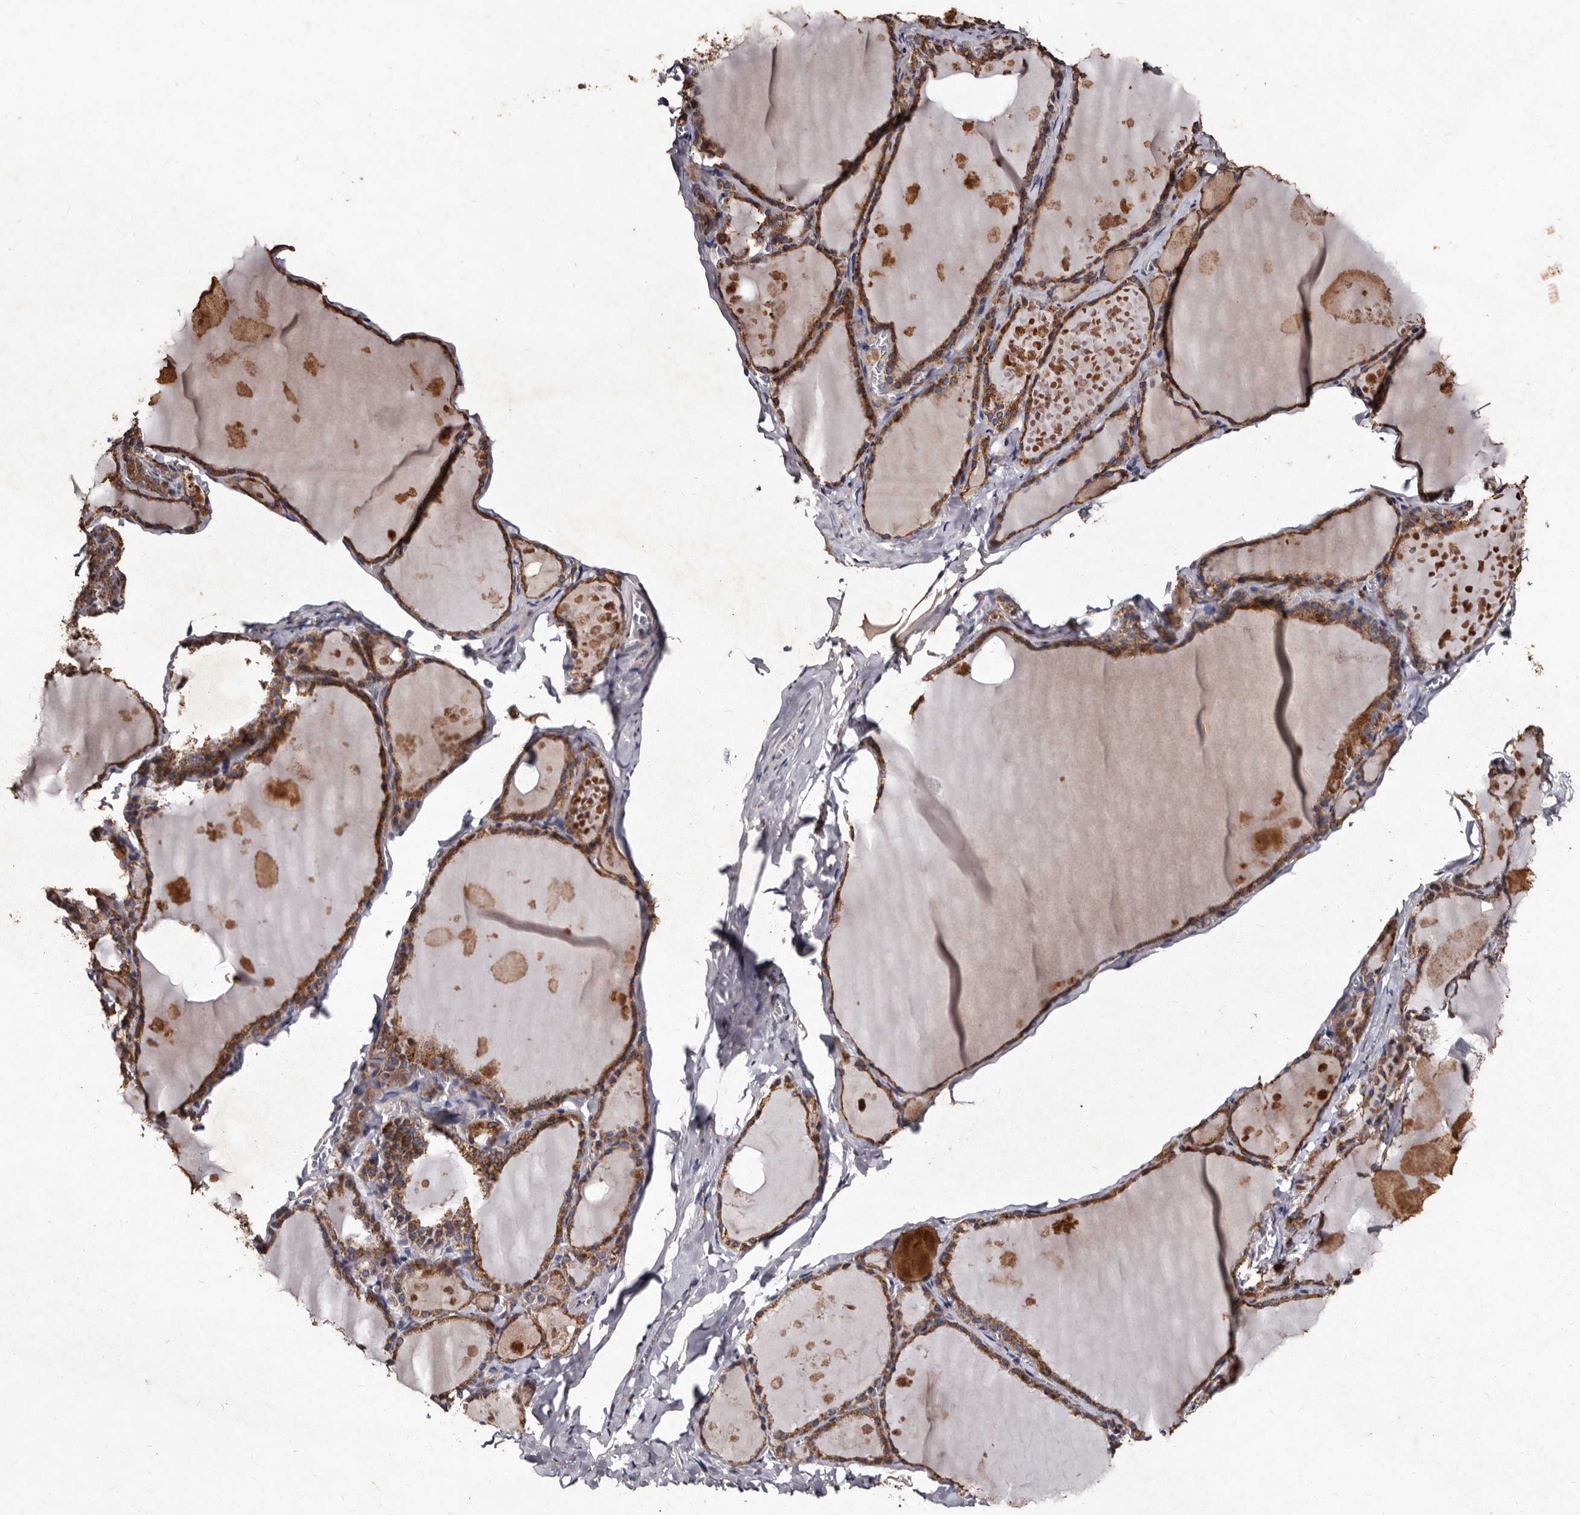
{"staining": {"intensity": "moderate", "quantity": ">75%", "location": "cytoplasmic/membranous"}, "tissue": "thyroid gland", "cell_type": "Glandular cells", "image_type": "normal", "snomed": [{"axis": "morphology", "description": "Normal tissue, NOS"}, {"axis": "topography", "description": "Thyroid gland"}], "caption": "Immunohistochemistry (IHC) of benign thyroid gland shows medium levels of moderate cytoplasmic/membranous expression in about >75% of glandular cells.", "gene": "TFB1M", "patient": {"sex": "male", "age": 56}}